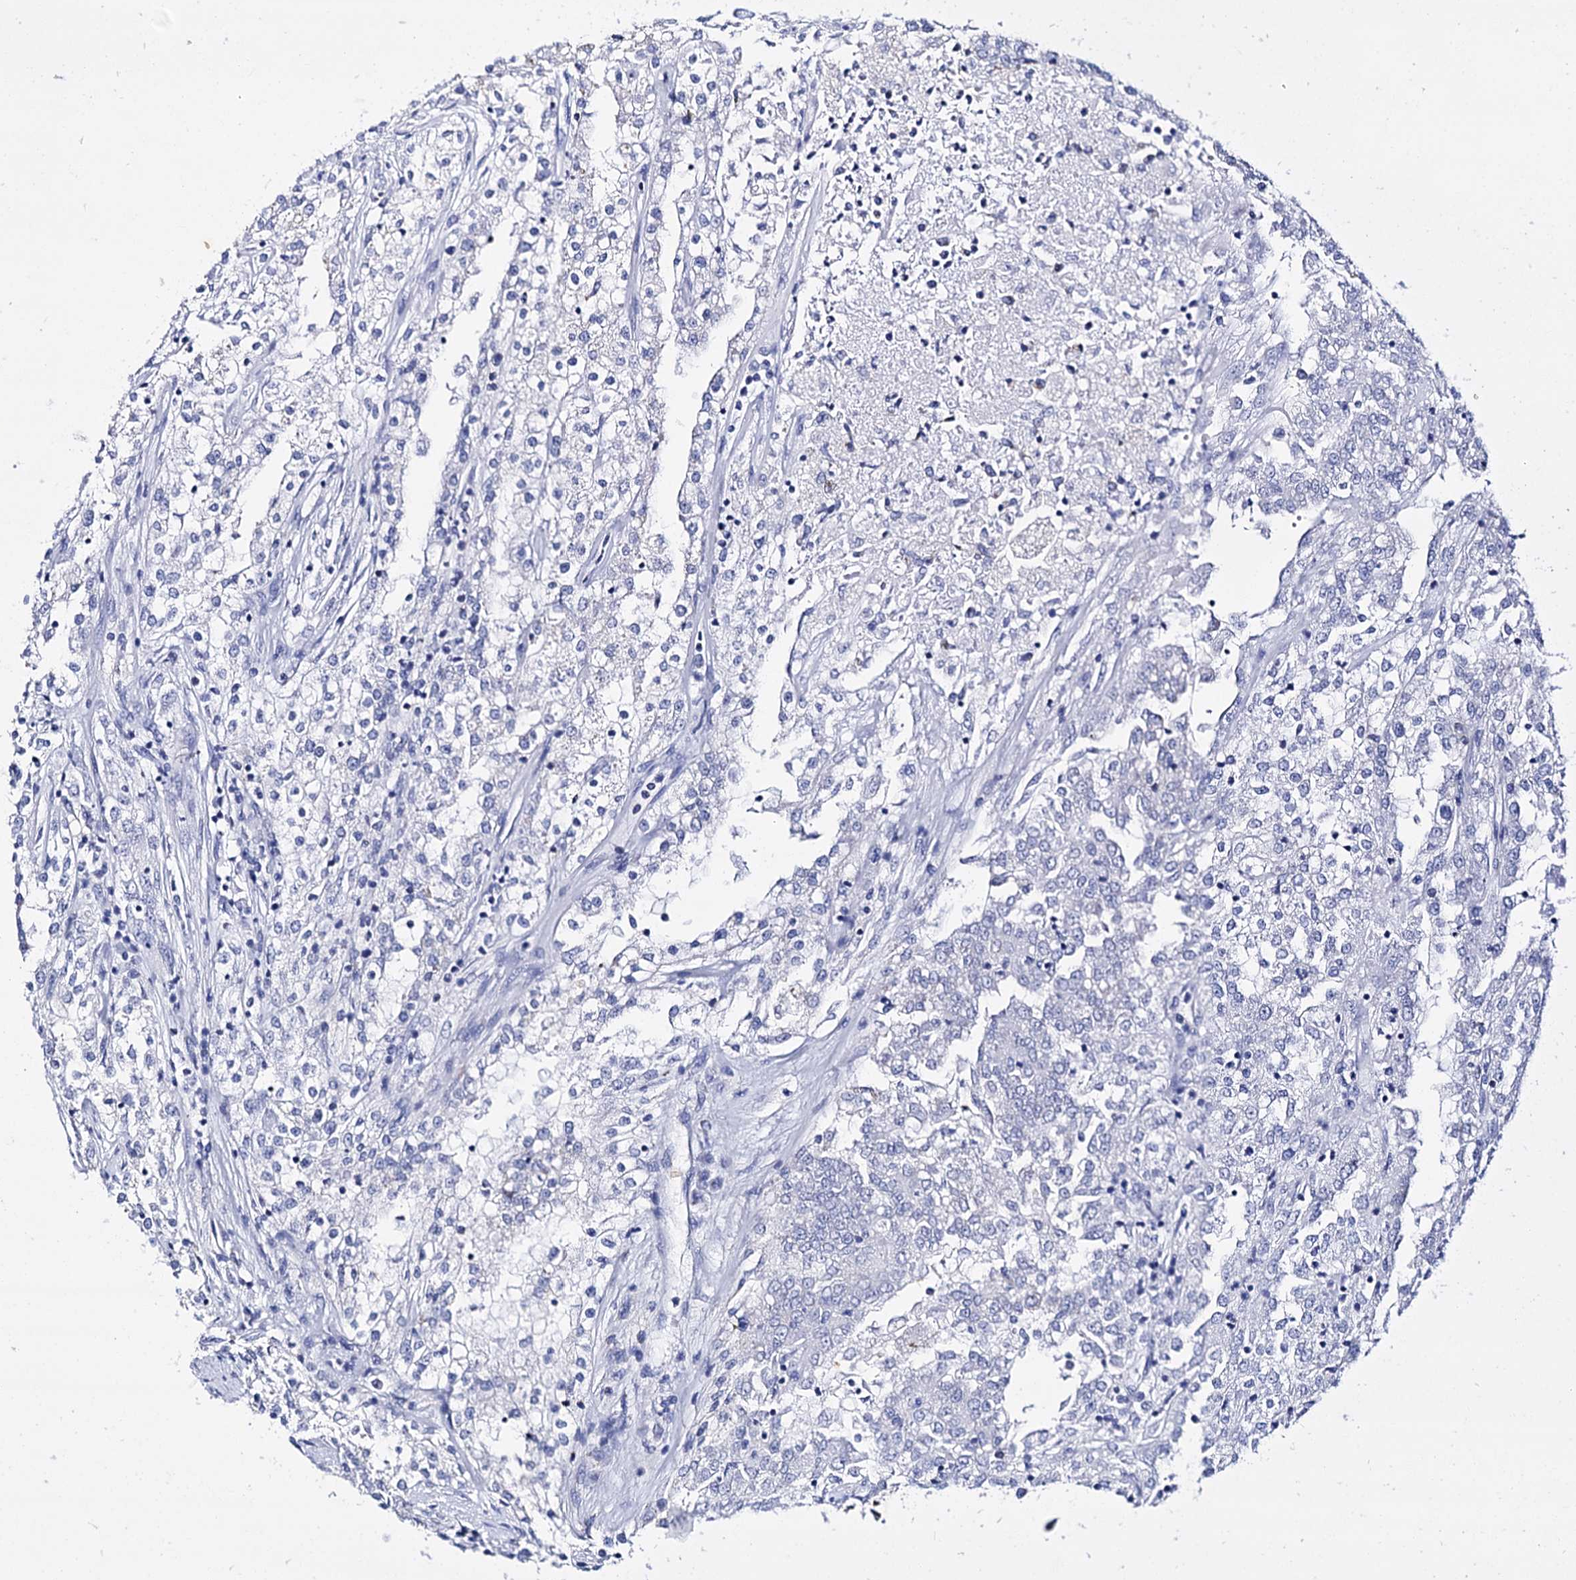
{"staining": {"intensity": "negative", "quantity": "none", "location": "none"}, "tissue": "renal cancer", "cell_type": "Tumor cells", "image_type": "cancer", "snomed": [{"axis": "morphology", "description": "Adenocarcinoma, NOS"}, {"axis": "topography", "description": "Kidney"}], "caption": "Renal cancer was stained to show a protein in brown. There is no significant staining in tumor cells.", "gene": "UBASH3B", "patient": {"sex": "female", "age": 52}}